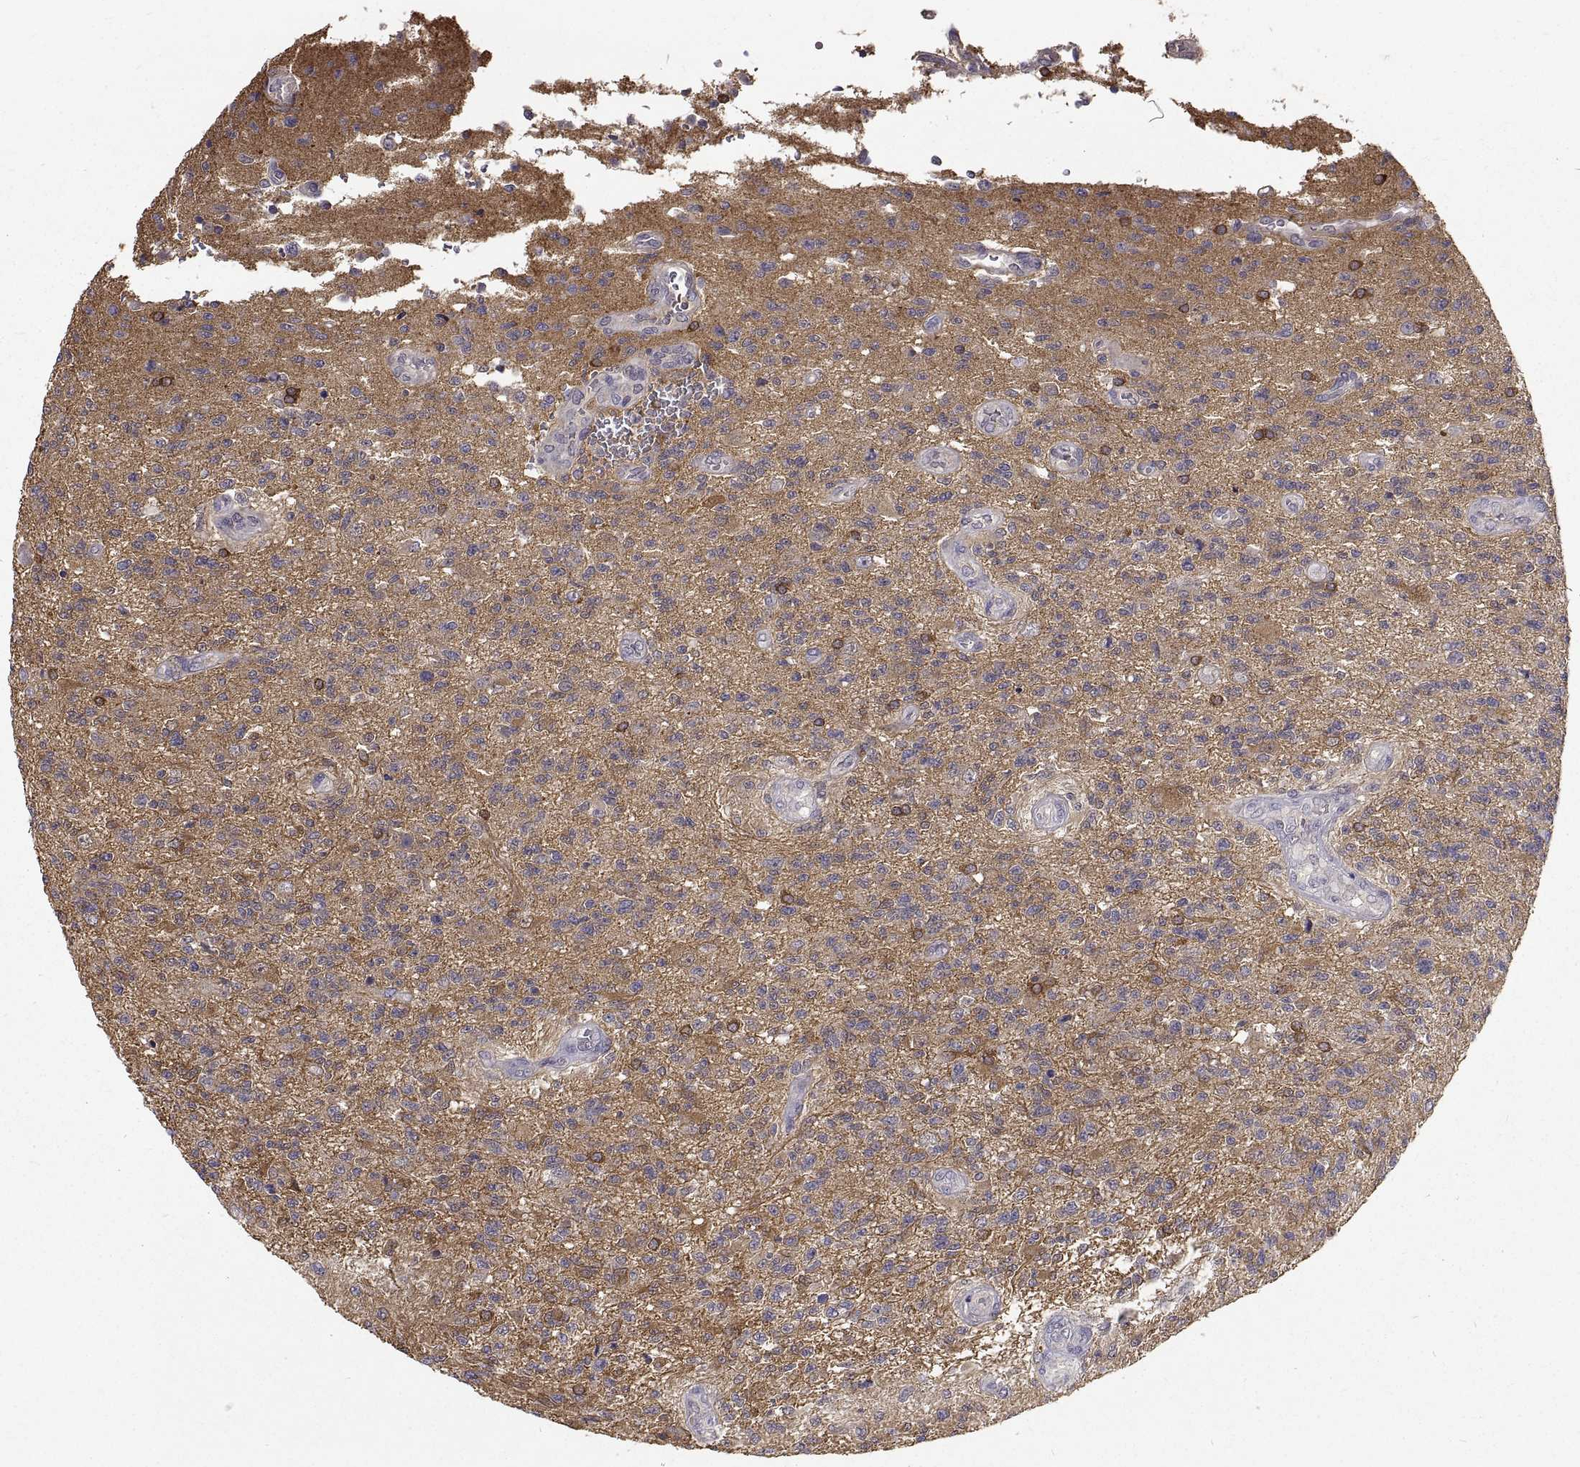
{"staining": {"intensity": "weak", "quantity": ">75%", "location": "cytoplasmic/membranous"}, "tissue": "glioma", "cell_type": "Tumor cells", "image_type": "cancer", "snomed": [{"axis": "morphology", "description": "Glioma, malignant, High grade"}, {"axis": "topography", "description": "Brain"}], "caption": "Immunohistochemistry of human glioma displays low levels of weak cytoplasmic/membranous staining in approximately >75% of tumor cells.", "gene": "PEA15", "patient": {"sex": "male", "age": 56}}